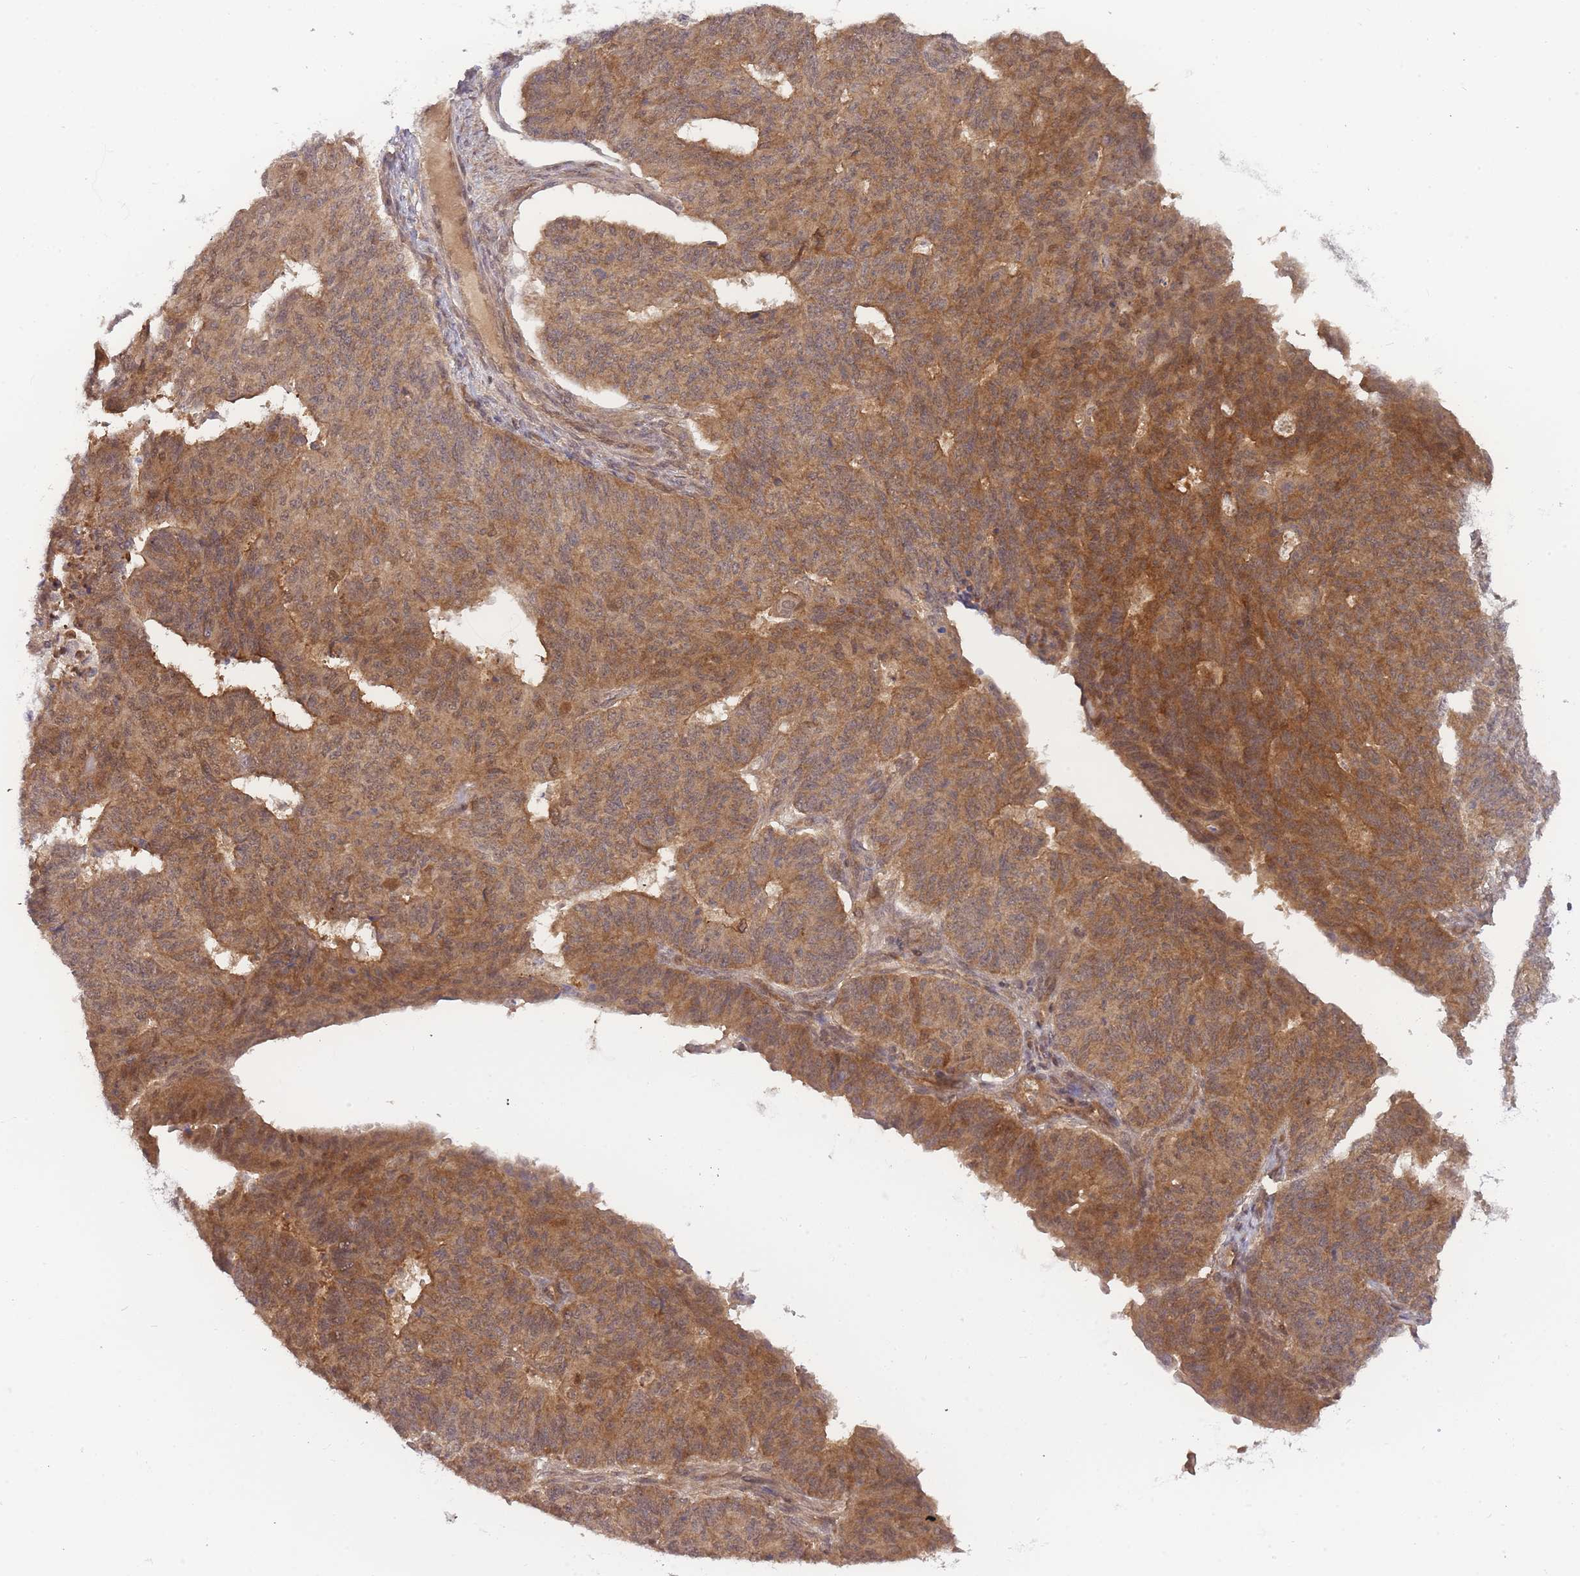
{"staining": {"intensity": "moderate", "quantity": ">75%", "location": "cytoplasmic/membranous"}, "tissue": "endometrial cancer", "cell_type": "Tumor cells", "image_type": "cancer", "snomed": [{"axis": "morphology", "description": "Adenocarcinoma, NOS"}, {"axis": "topography", "description": "Endometrium"}], "caption": "Immunohistochemistry (IHC) staining of endometrial cancer, which reveals medium levels of moderate cytoplasmic/membranous positivity in about >75% of tumor cells indicating moderate cytoplasmic/membranous protein staining. The staining was performed using DAB (3,3'-diaminobenzidine) (brown) for protein detection and nuclei were counterstained in hematoxylin (blue).", "gene": "KIAA1191", "patient": {"sex": "female", "age": 32}}